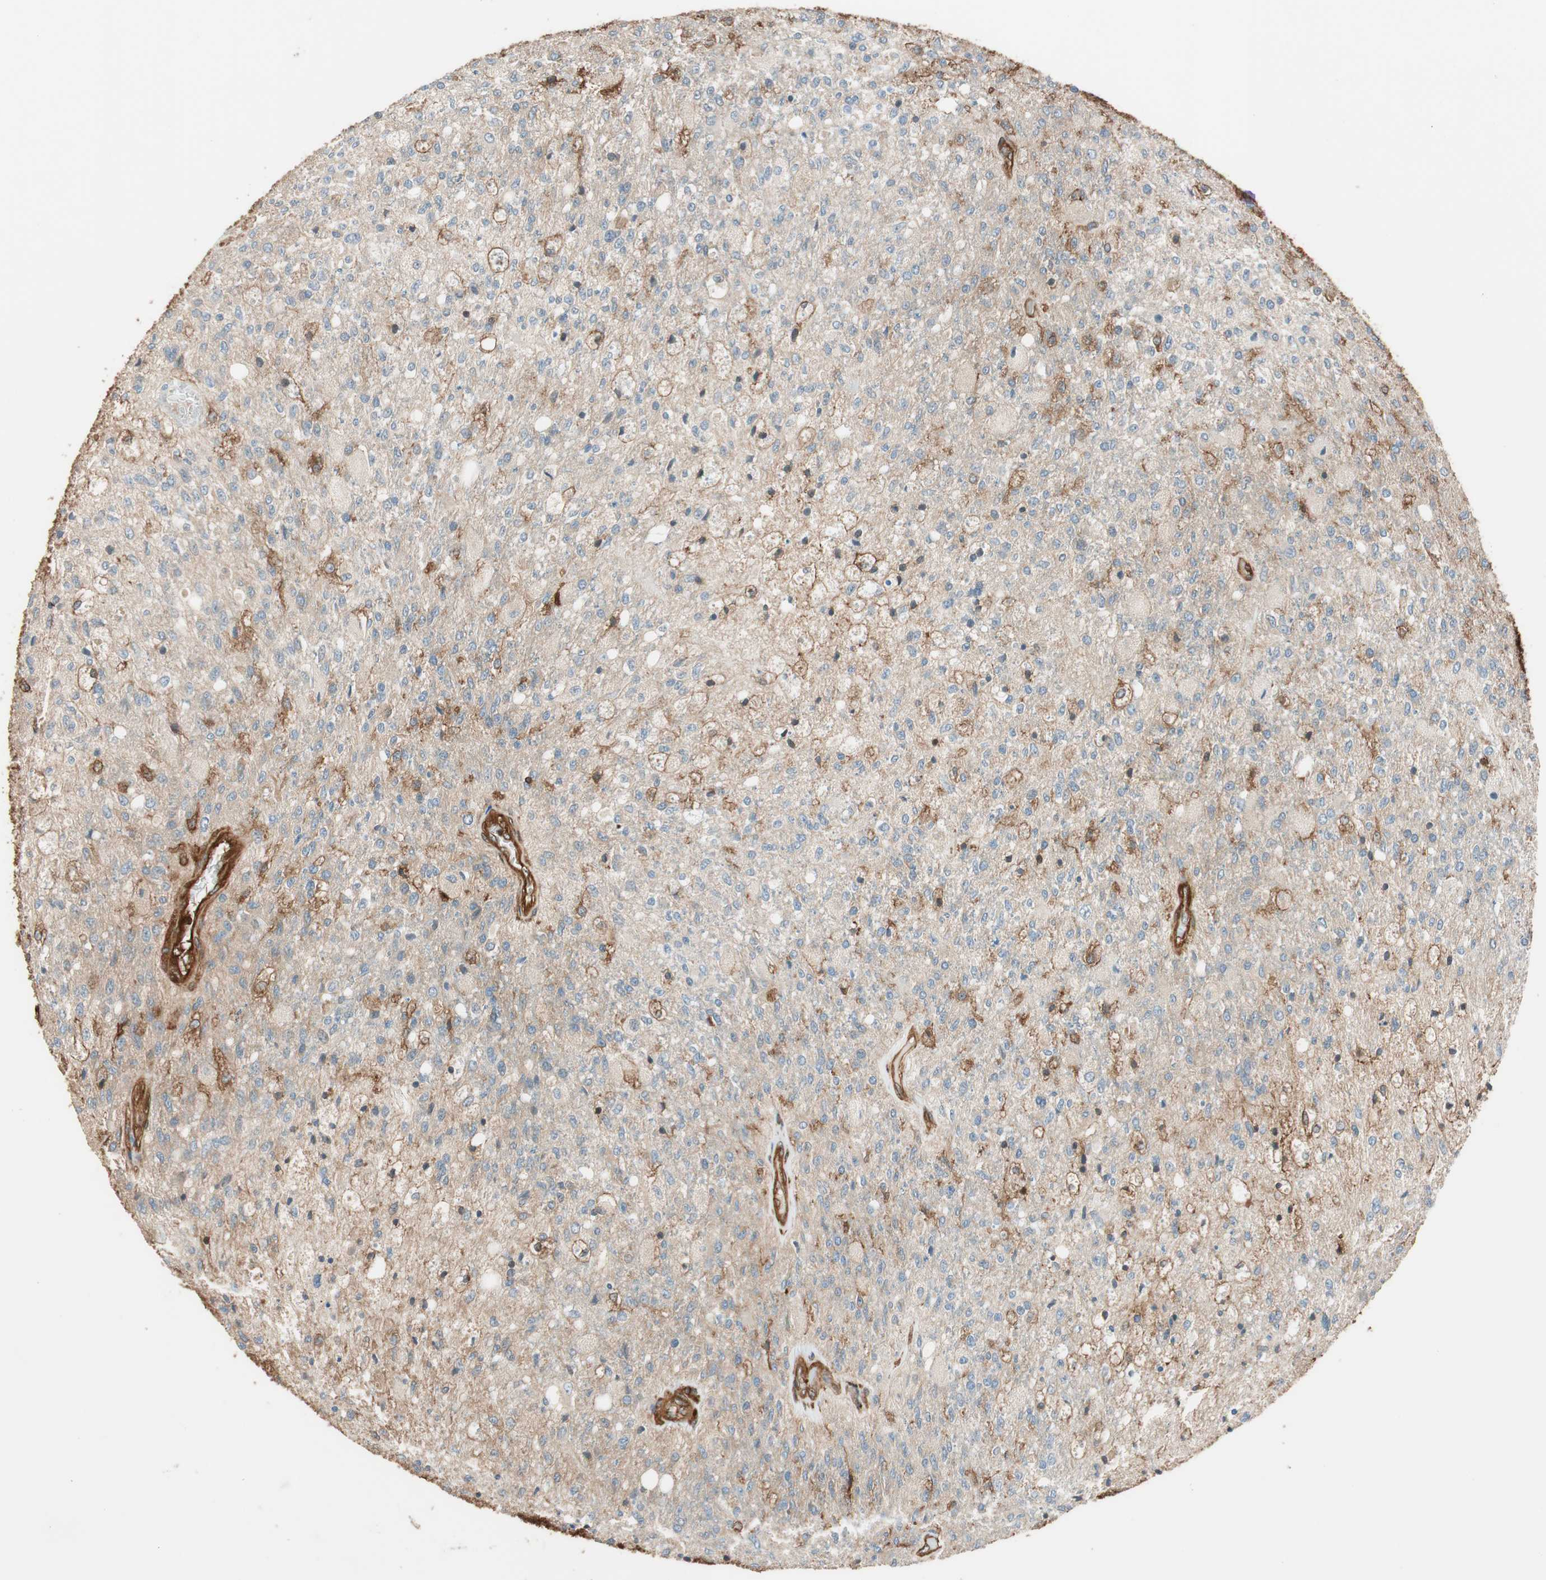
{"staining": {"intensity": "weak", "quantity": ">75%", "location": "cytoplasmic/membranous"}, "tissue": "glioma", "cell_type": "Tumor cells", "image_type": "cancer", "snomed": [{"axis": "morphology", "description": "Normal tissue, NOS"}, {"axis": "morphology", "description": "Glioma, malignant, High grade"}, {"axis": "topography", "description": "Cerebral cortex"}], "caption": "Weak cytoplasmic/membranous protein positivity is present in about >75% of tumor cells in glioma. (DAB IHC, brown staining for protein, blue staining for nuclei).", "gene": "VASP", "patient": {"sex": "male", "age": 77}}